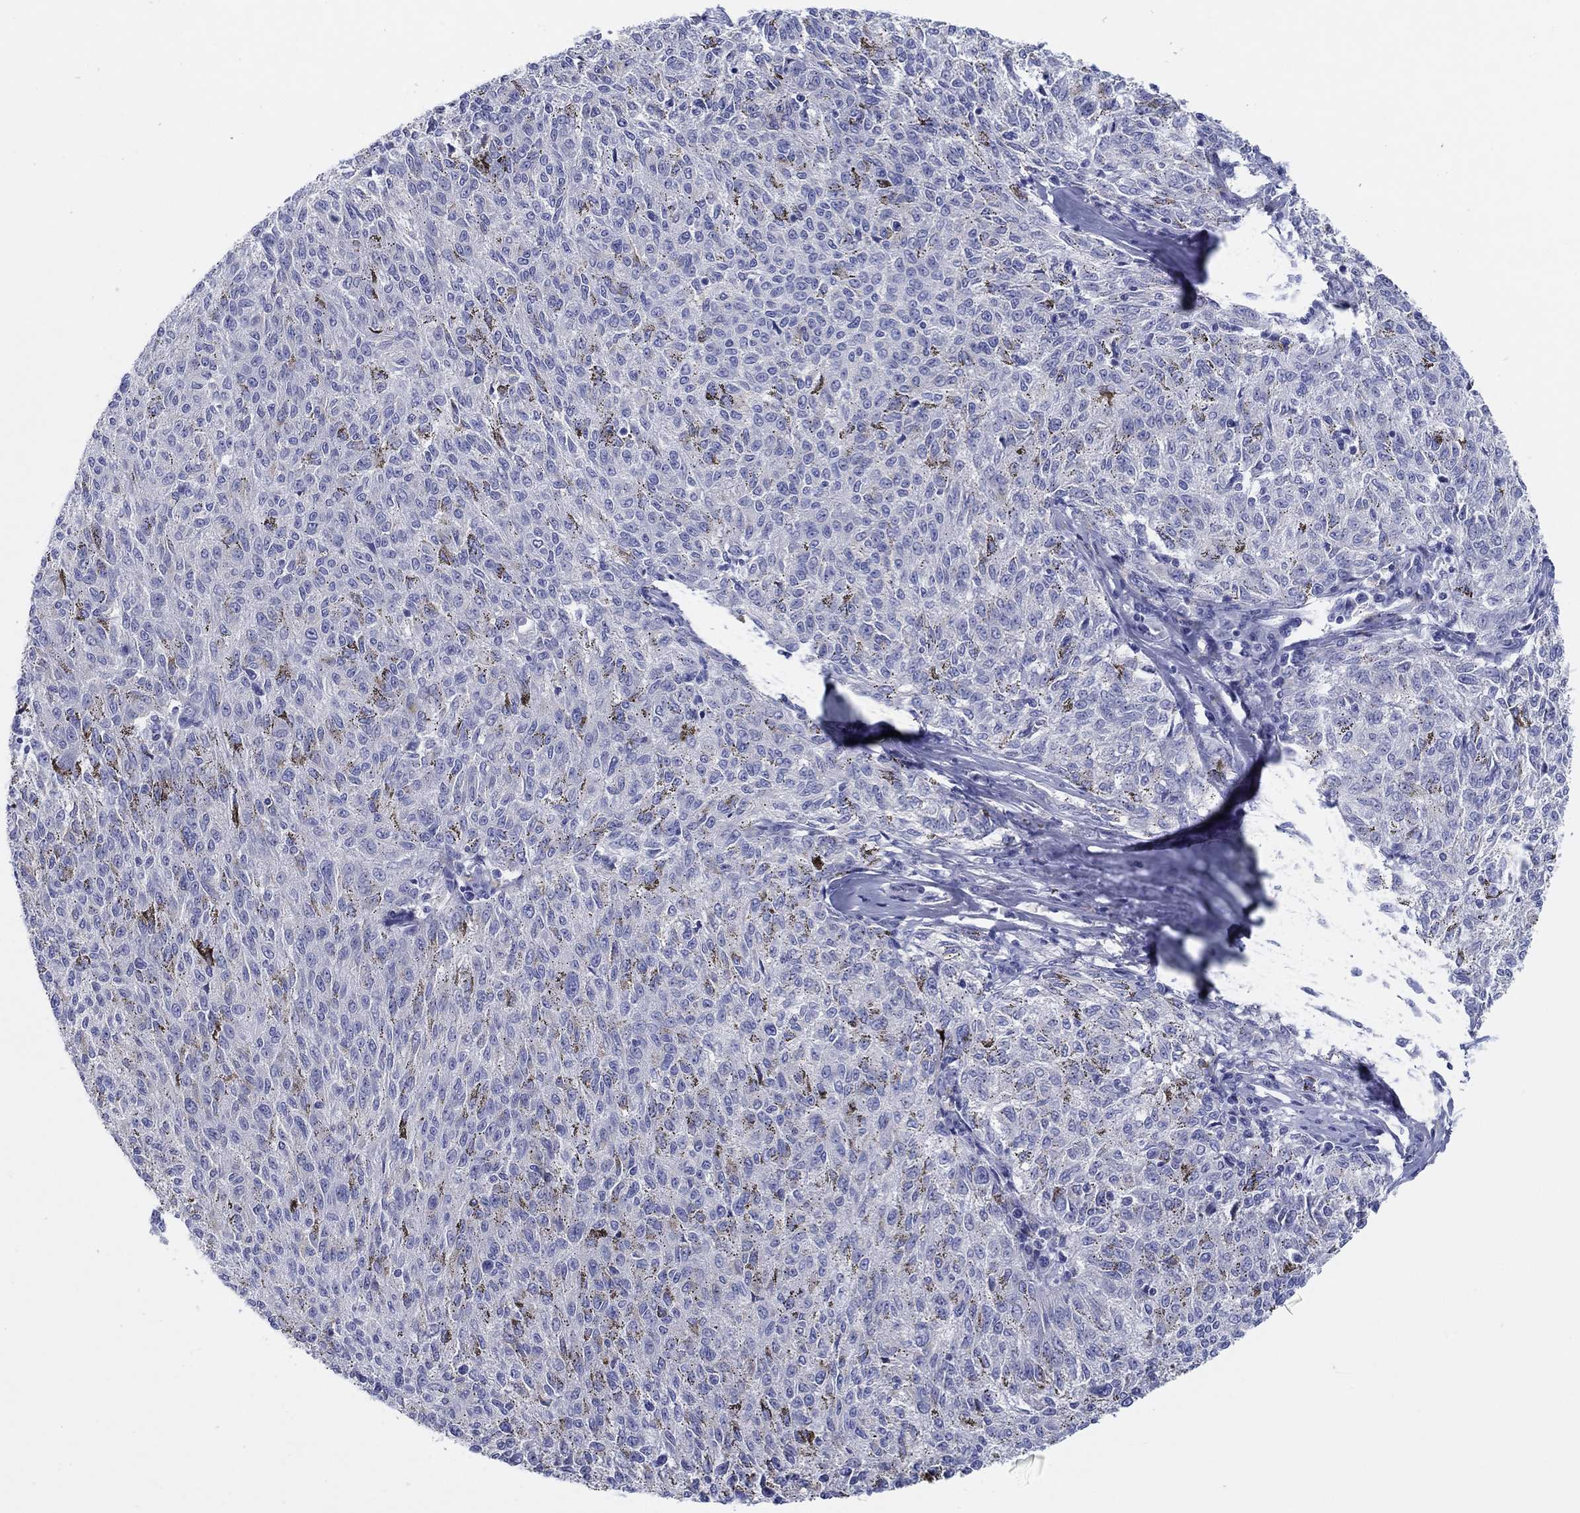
{"staining": {"intensity": "negative", "quantity": "none", "location": "none"}, "tissue": "melanoma", "cell_type": "Tumor cells", "image_type": "cancer", "snomed": [{"axis": "morphology", "description": "Malignant melanoma, NOS"}, {"axis": "topography", "description": "Skin"}], "caption": "Human malignant melanoma stained for a protein using immunohistochemistry shows no expression in tumor cells.", "gene": "HAPLN4", "patient": {"sex": "female", "age": 72}}